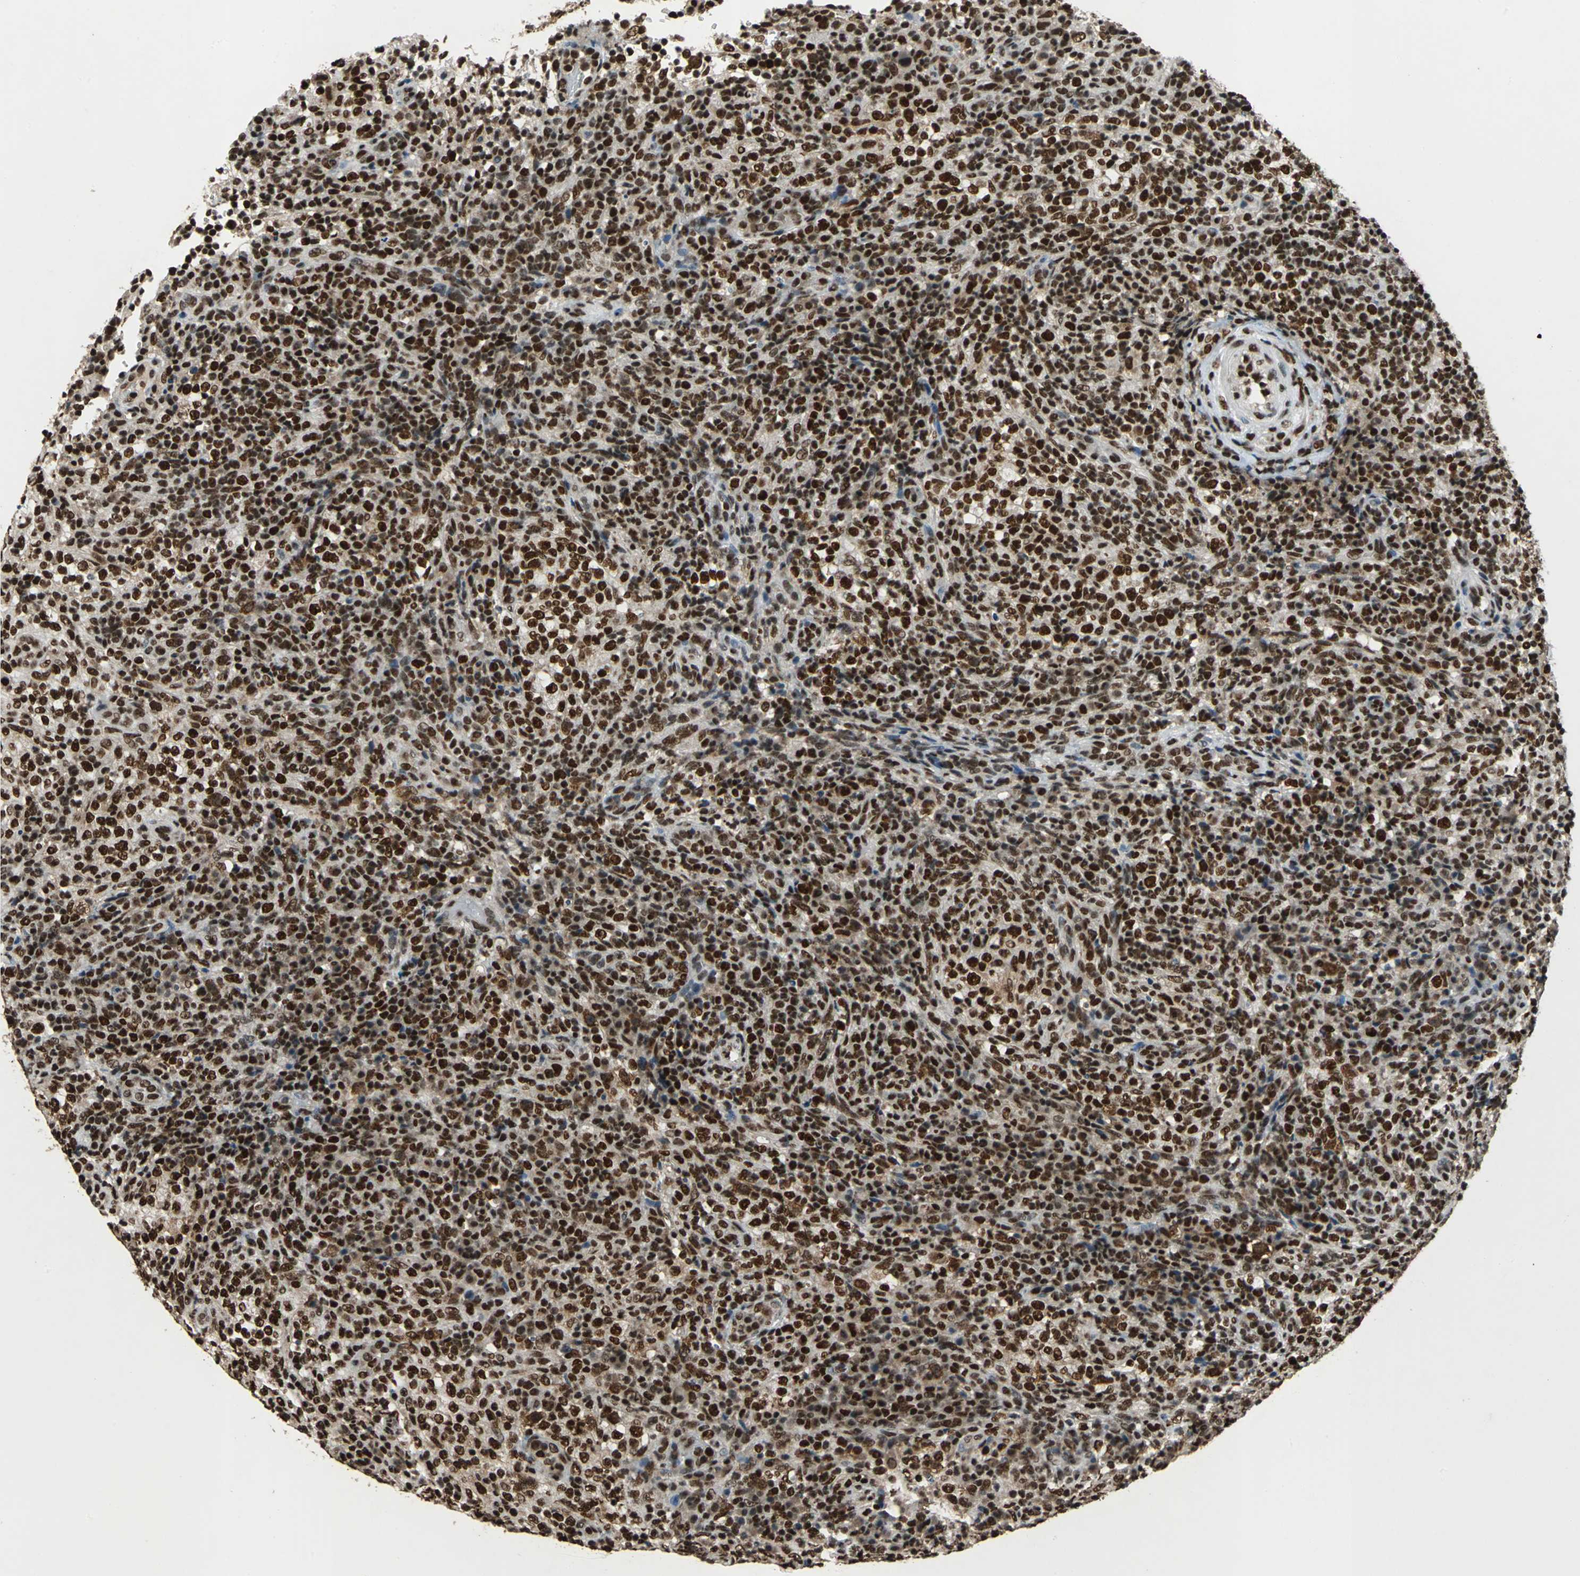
{"staining": {"intensity": "strong", "quantity": ">75%", "location": "nuclear"}, "tissue": "lymphoma", "cell_type": "Tumor cells", "image_type": "cancer", "snomed": [{"axis": "morphology", "description": "Malignant lymphoma, non-Hodgkin's type, High grade"}, {"axis": "topography", "description": "Lymph node"}], "caption": "Protein staining demonstrates strong nuclear staining in approximately >75% of tumor cells in high-grade malignant lymphoma, non-Hodgkin's type.", "gene": "MTA2", "patient": {"sex": "female", "age": 76}}